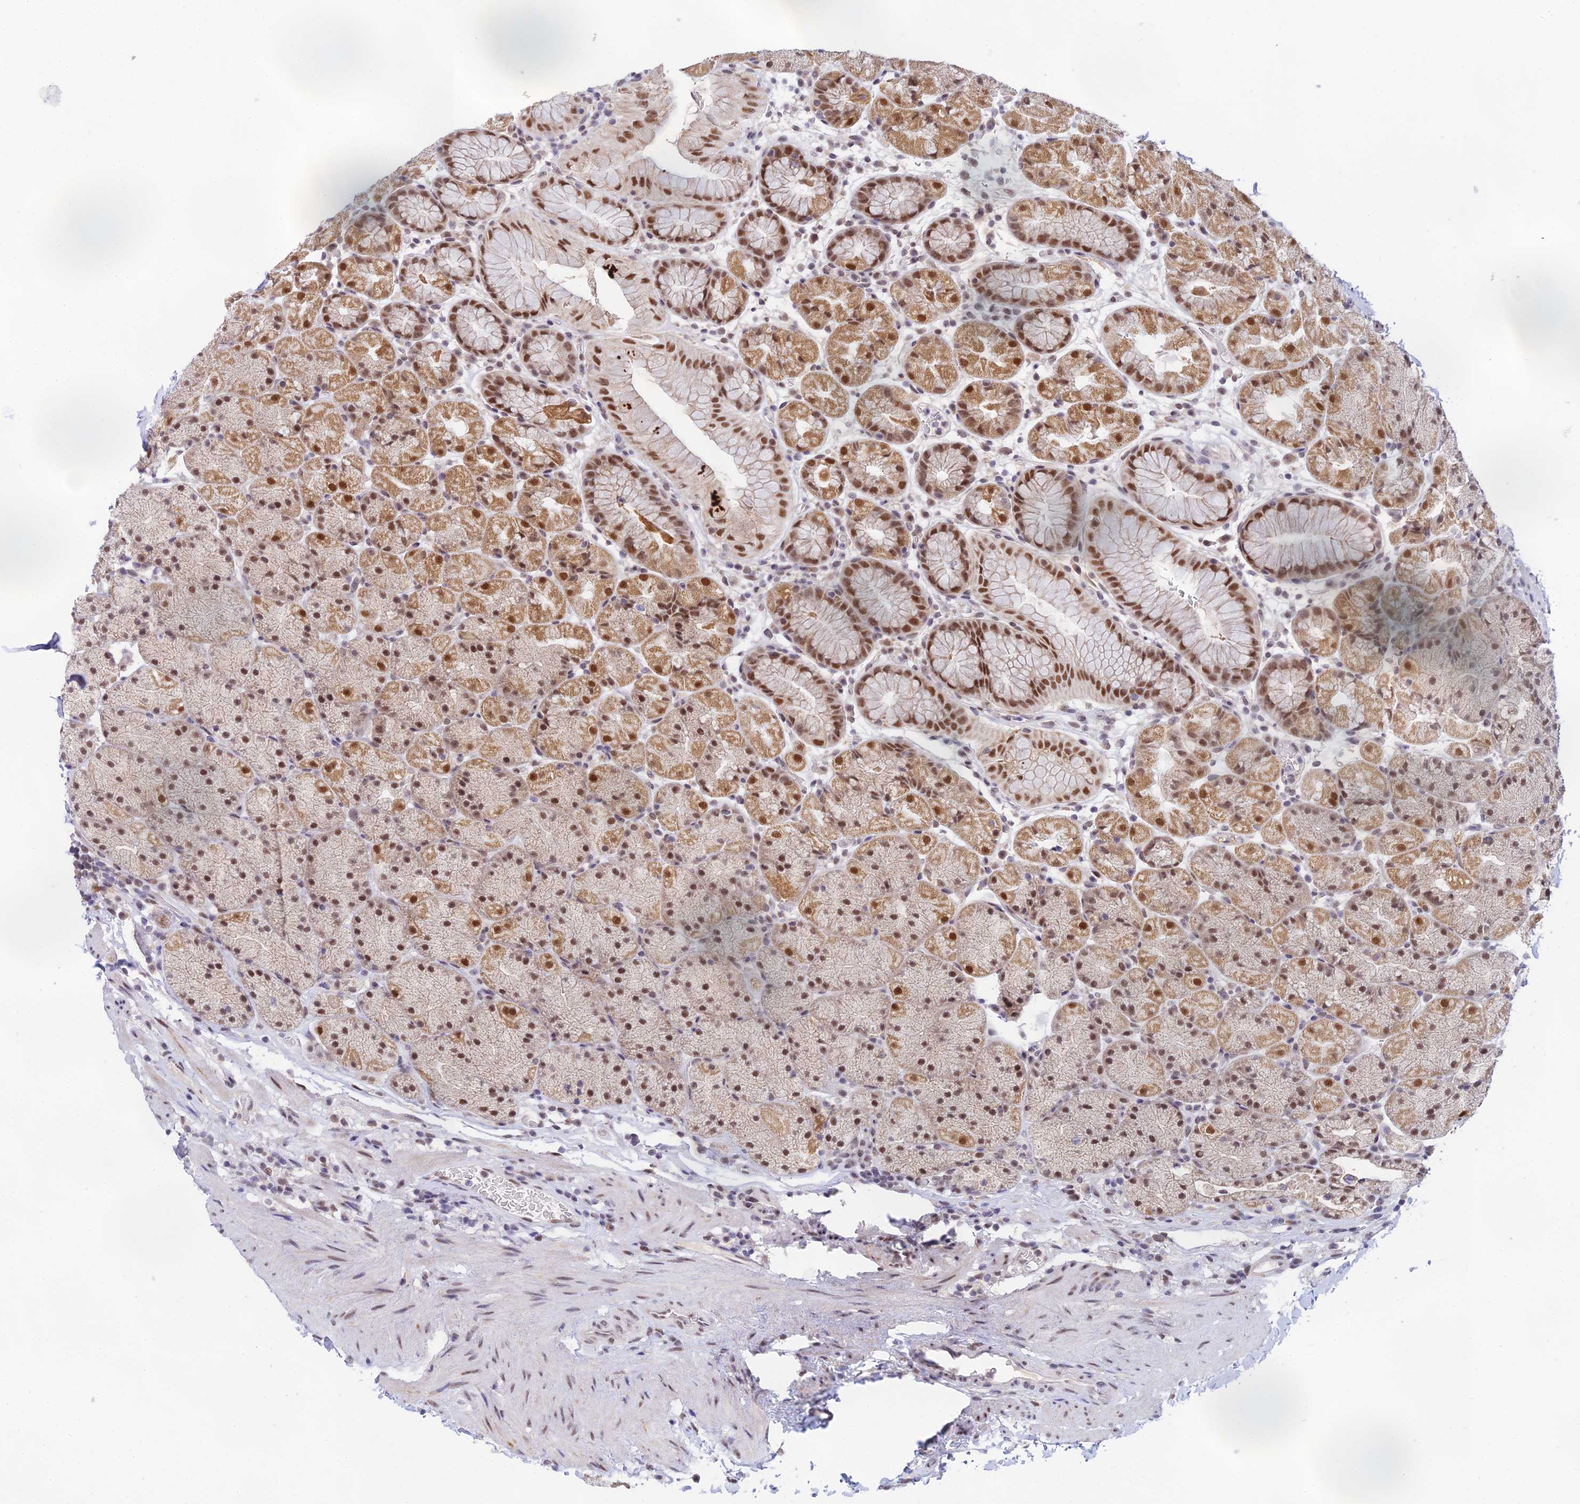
{"staining": {"intensity": "moderate", "quantity": ">75%", "location": "cytoplasmic/membranous,nuclear"}, "tissue": "stomach", "cell_type": "Glandular cells", "image_type": "normal", "snomed": [{"axis": "morphology", "description": "Normal tissue, NOS"}, {"axis": "topography", "description": "Stomach, upper"}, {"axis": "topography", "description": "Stomach, lower"}], "caption": "Brown immunohistochemical staining in benign human stomach reveals moderate cytoplasmic/membranous,nuclear positivity in about >75% of glandular cells. Nuclei are stained in blue.", "gene": "C2orf49", "patient": {"sex": "male", "age": 67}}